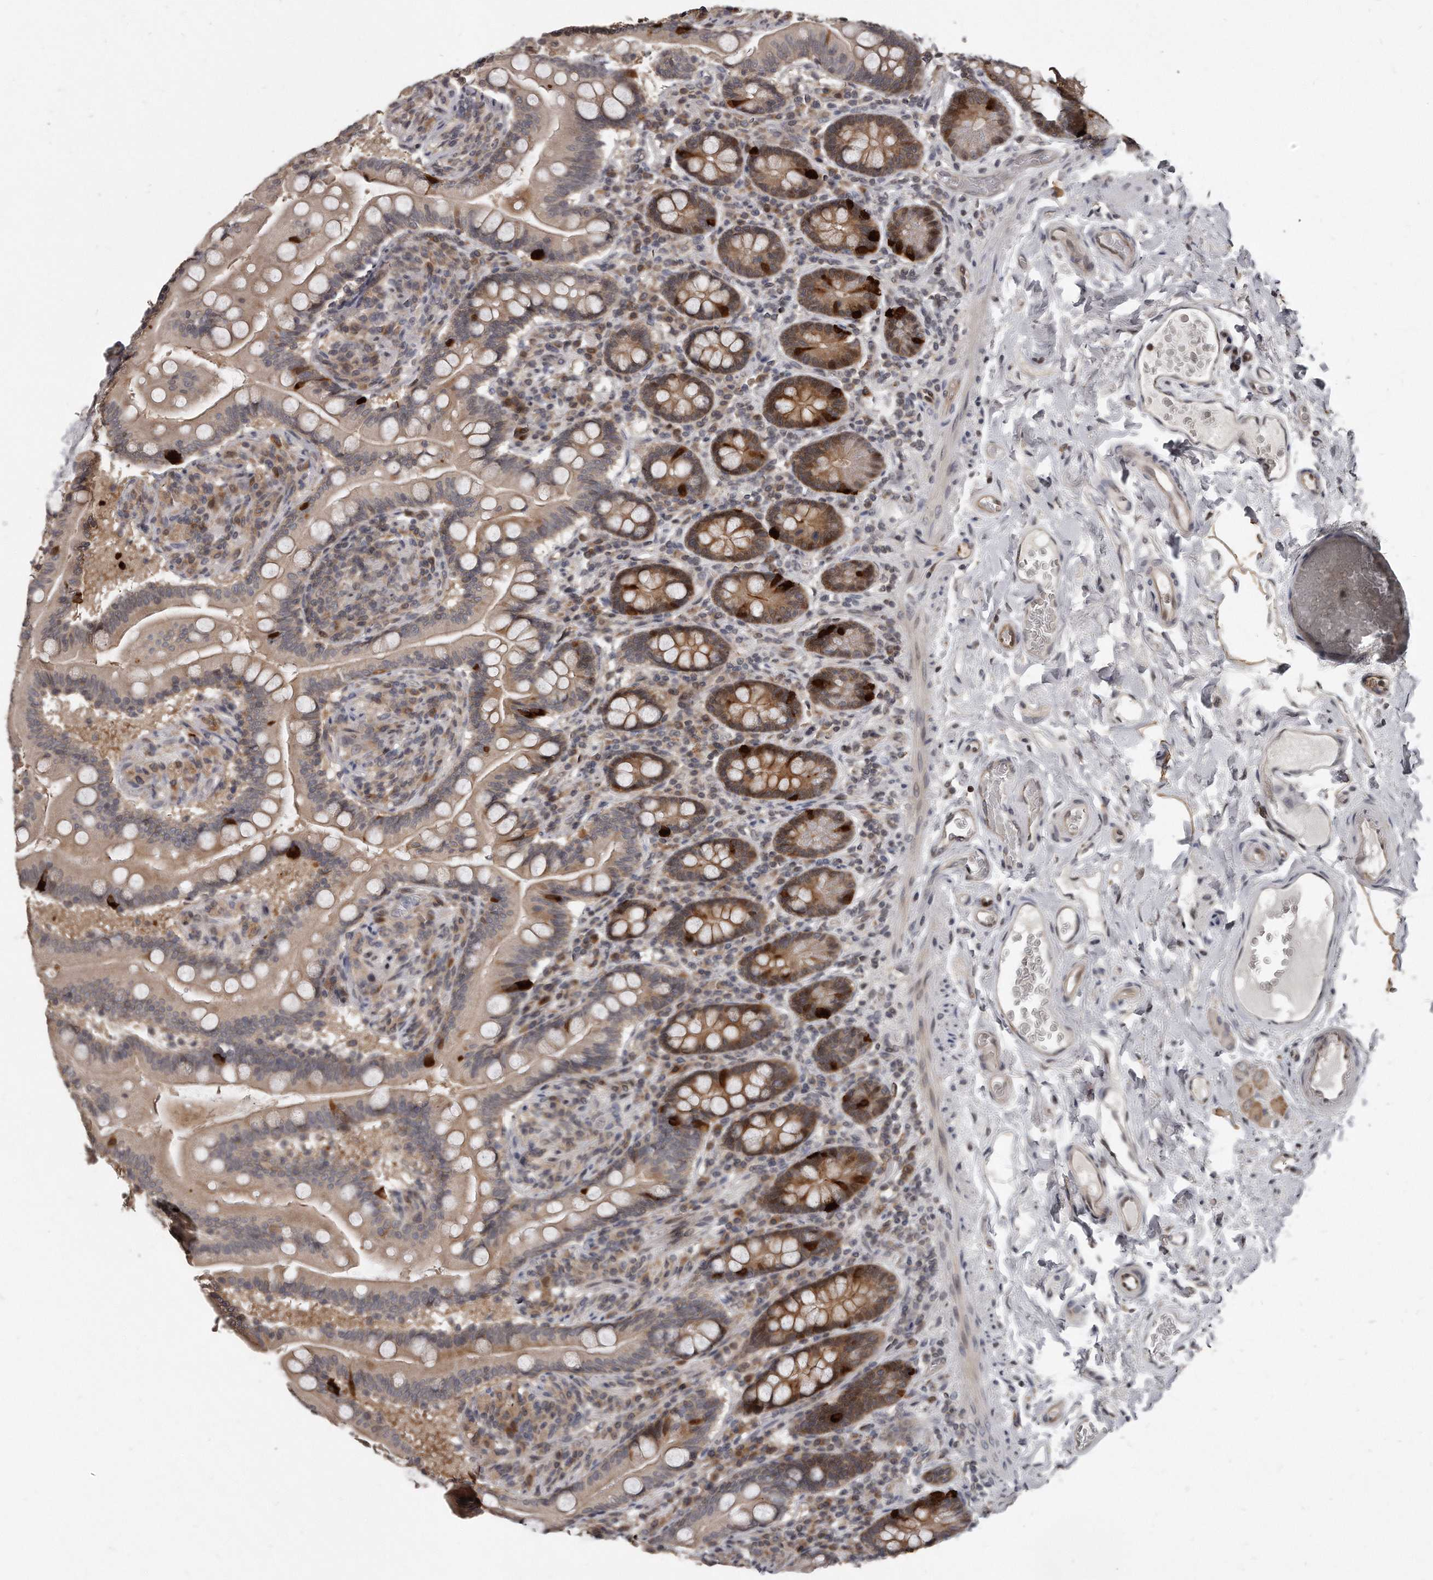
{"staining": {"intensity": "strong", "quantity": "<25%", "location": "cytoplasmic/membranous"}, "tissue": "small intestine", "cell_type": "Glandular cells", "image_type": "normal", "snomed": [{"axis": "morphology", "description": "Normal tissue, NOS"}, {"axis": "topography", "description": "Small intestine"}], "caption": "Immunohistochemistry histopathology image of benign small intestine stained for a protein (brown), which shows medium levels of strong cytoplasmic/membranous staining in approximately <25% of glandular cells.", "gene": "GCH1", "patient": {"sex": "female", "age": 64}}